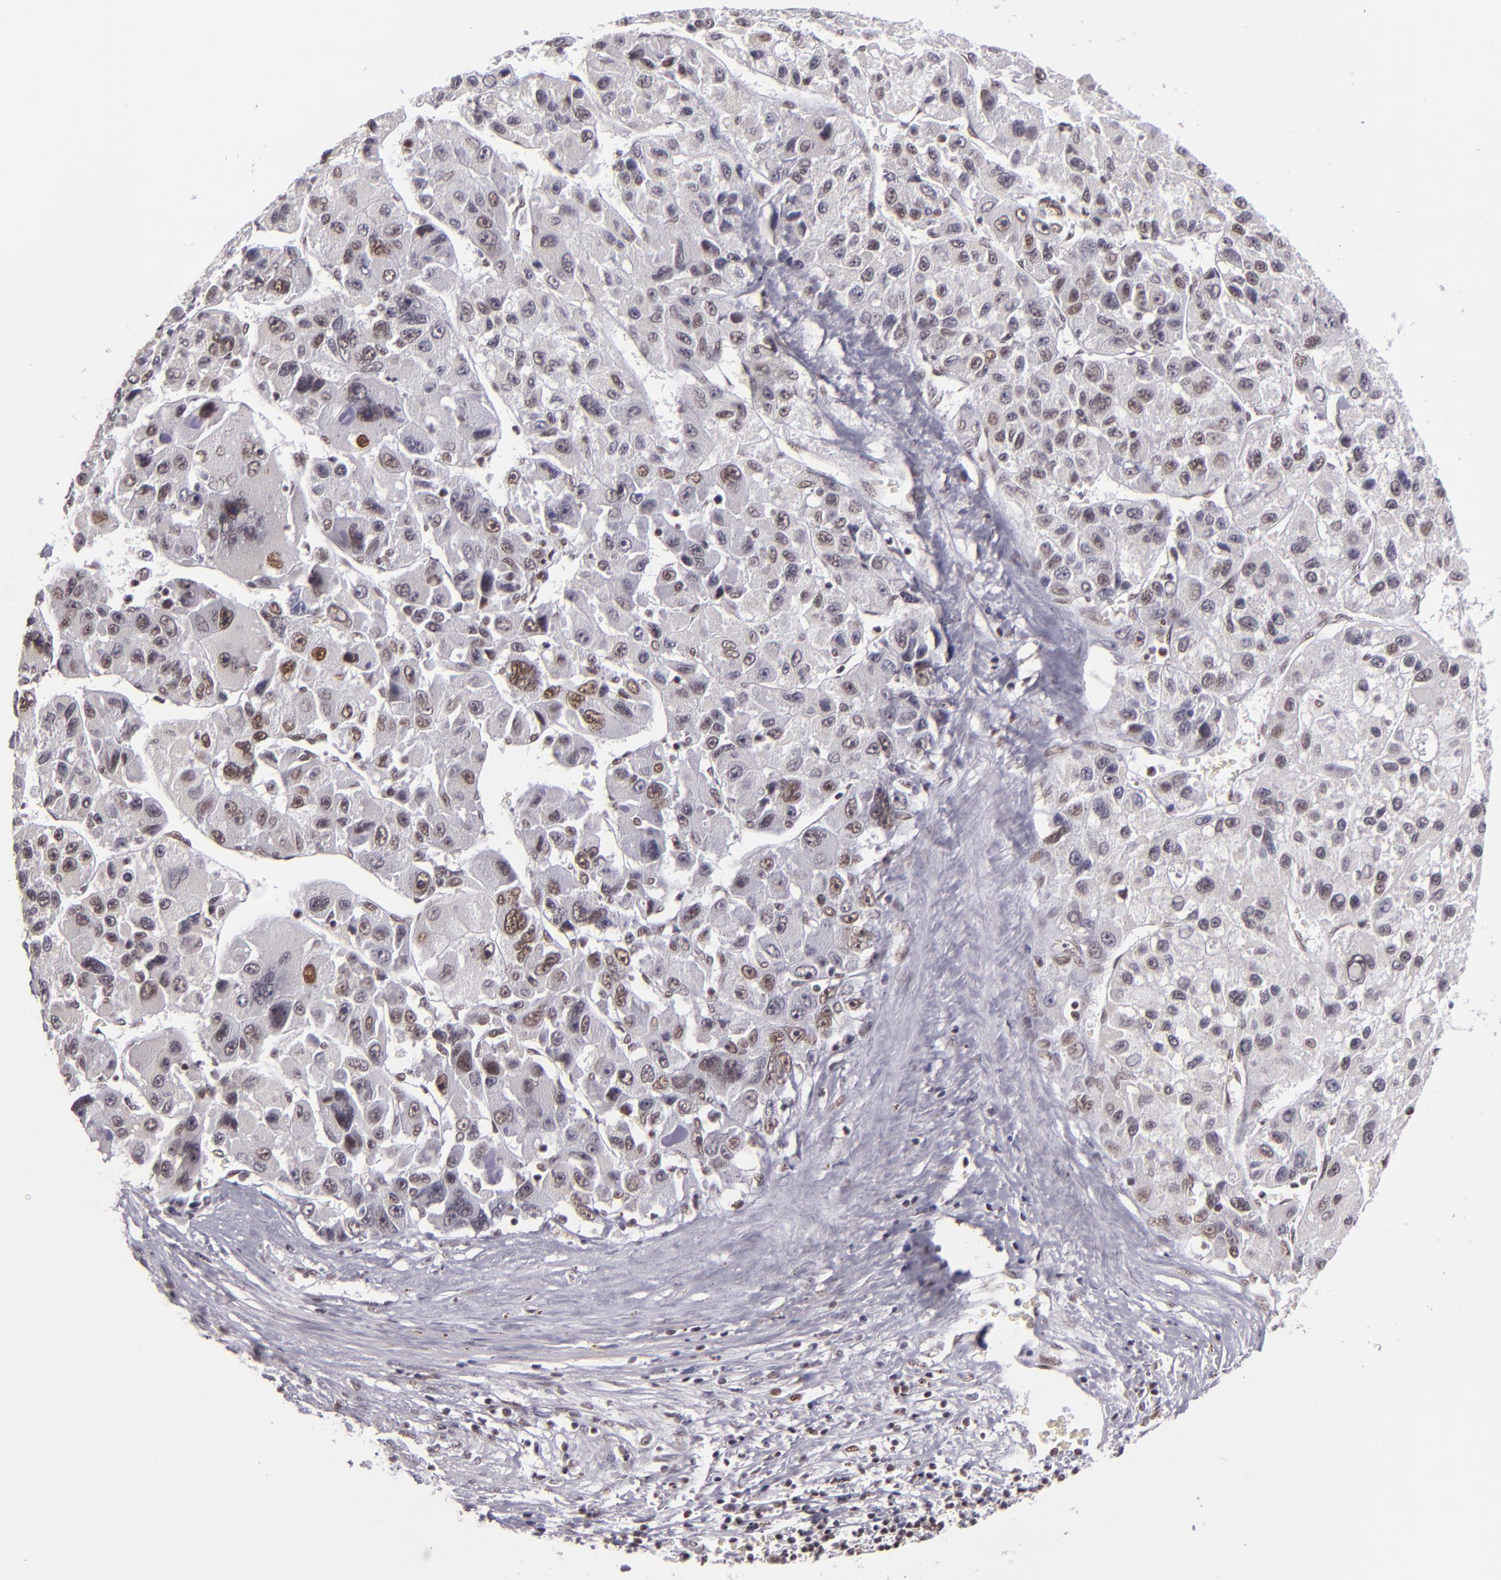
{"staining": {"intensity": "moderate", "quantity": "25%-75%", "location": "nuclear"}, "tissue": "liver cancer", "cell_type": "Tumor cells", "image_type": "cancer", "snomed": [{"axis": "morphology", "description": "Carcinoma, Hepatocellular, NOS"}, {"axis": "topography", "description": "Liver"}], "caption": "Immunohistochemical staining of liver cancer reveals medium levels of moderate nuclear protein staining in about 25%-75% of tumor cells. The staining was performed using DAB, with brown indicating positive protein expression. Nuclei are stained blue with hematoxylin.", "gene": "BRD8", "patient": {"sex": "male", "age": 64}}